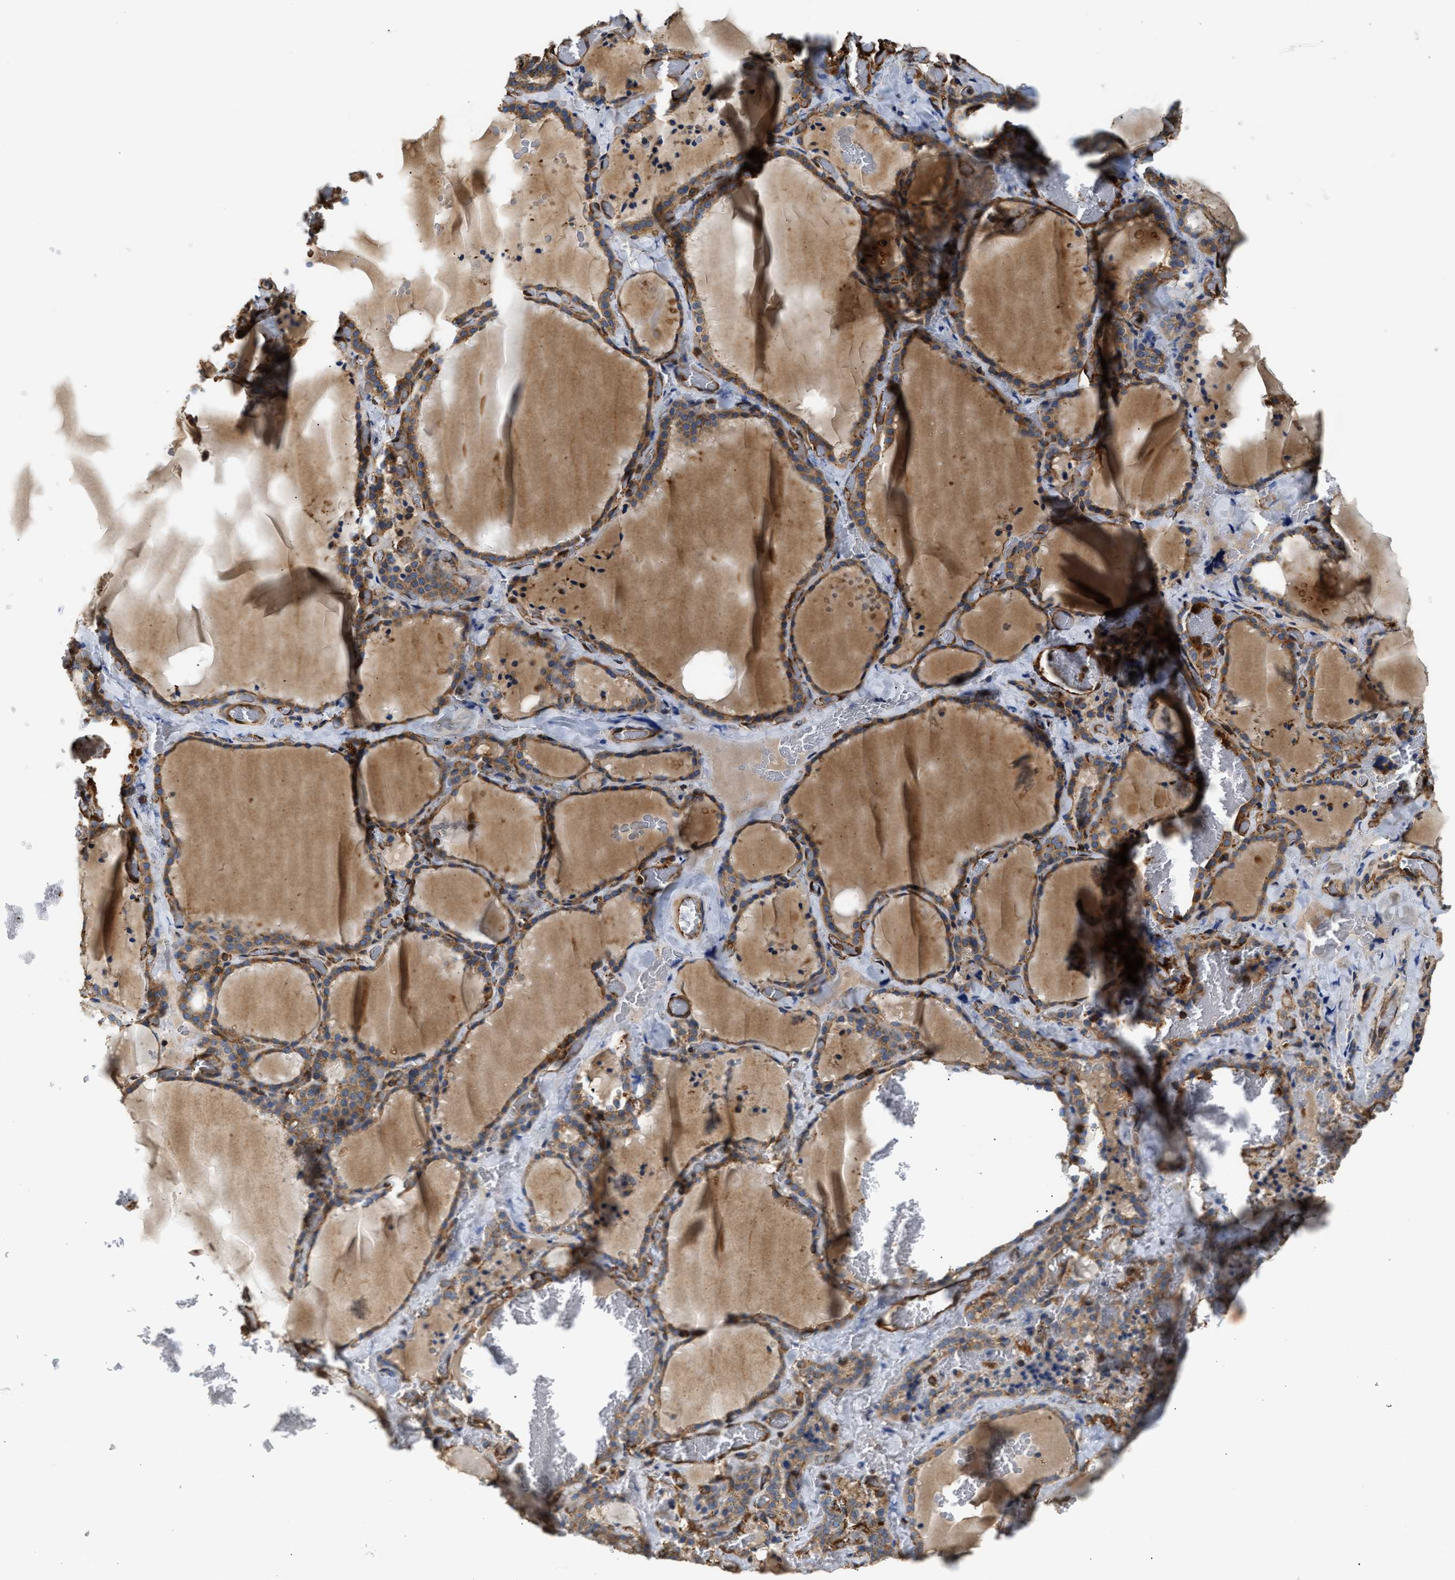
{"staining": {"intensity": "moderate", "quantity": ">75%", "location": "cytoplasmic/membranous"}, "tissue": "thyroid gland", "cell_type": "Glandular cells", "image_type": "normal", "snomed": [{"axis": "morphology", "description": "Normal tissue, NOS"}, {"axis": "topography", "description": "Thyroid gland"}], "caption": "A high-resolution image shows immunohistochemistry staining of benign thyroid gland, which exhibits moderate cytoplasmic/membranous expression in approximately >75% of glandular cells. The staining was performed using DAB (3,3'-diaminobenzidine), with brown indicating positive protein expression. Nuclei are stained blue with hematoxylin.", "gene": "SAMD9L", "patient": {"sex": "female", "age": 22}}